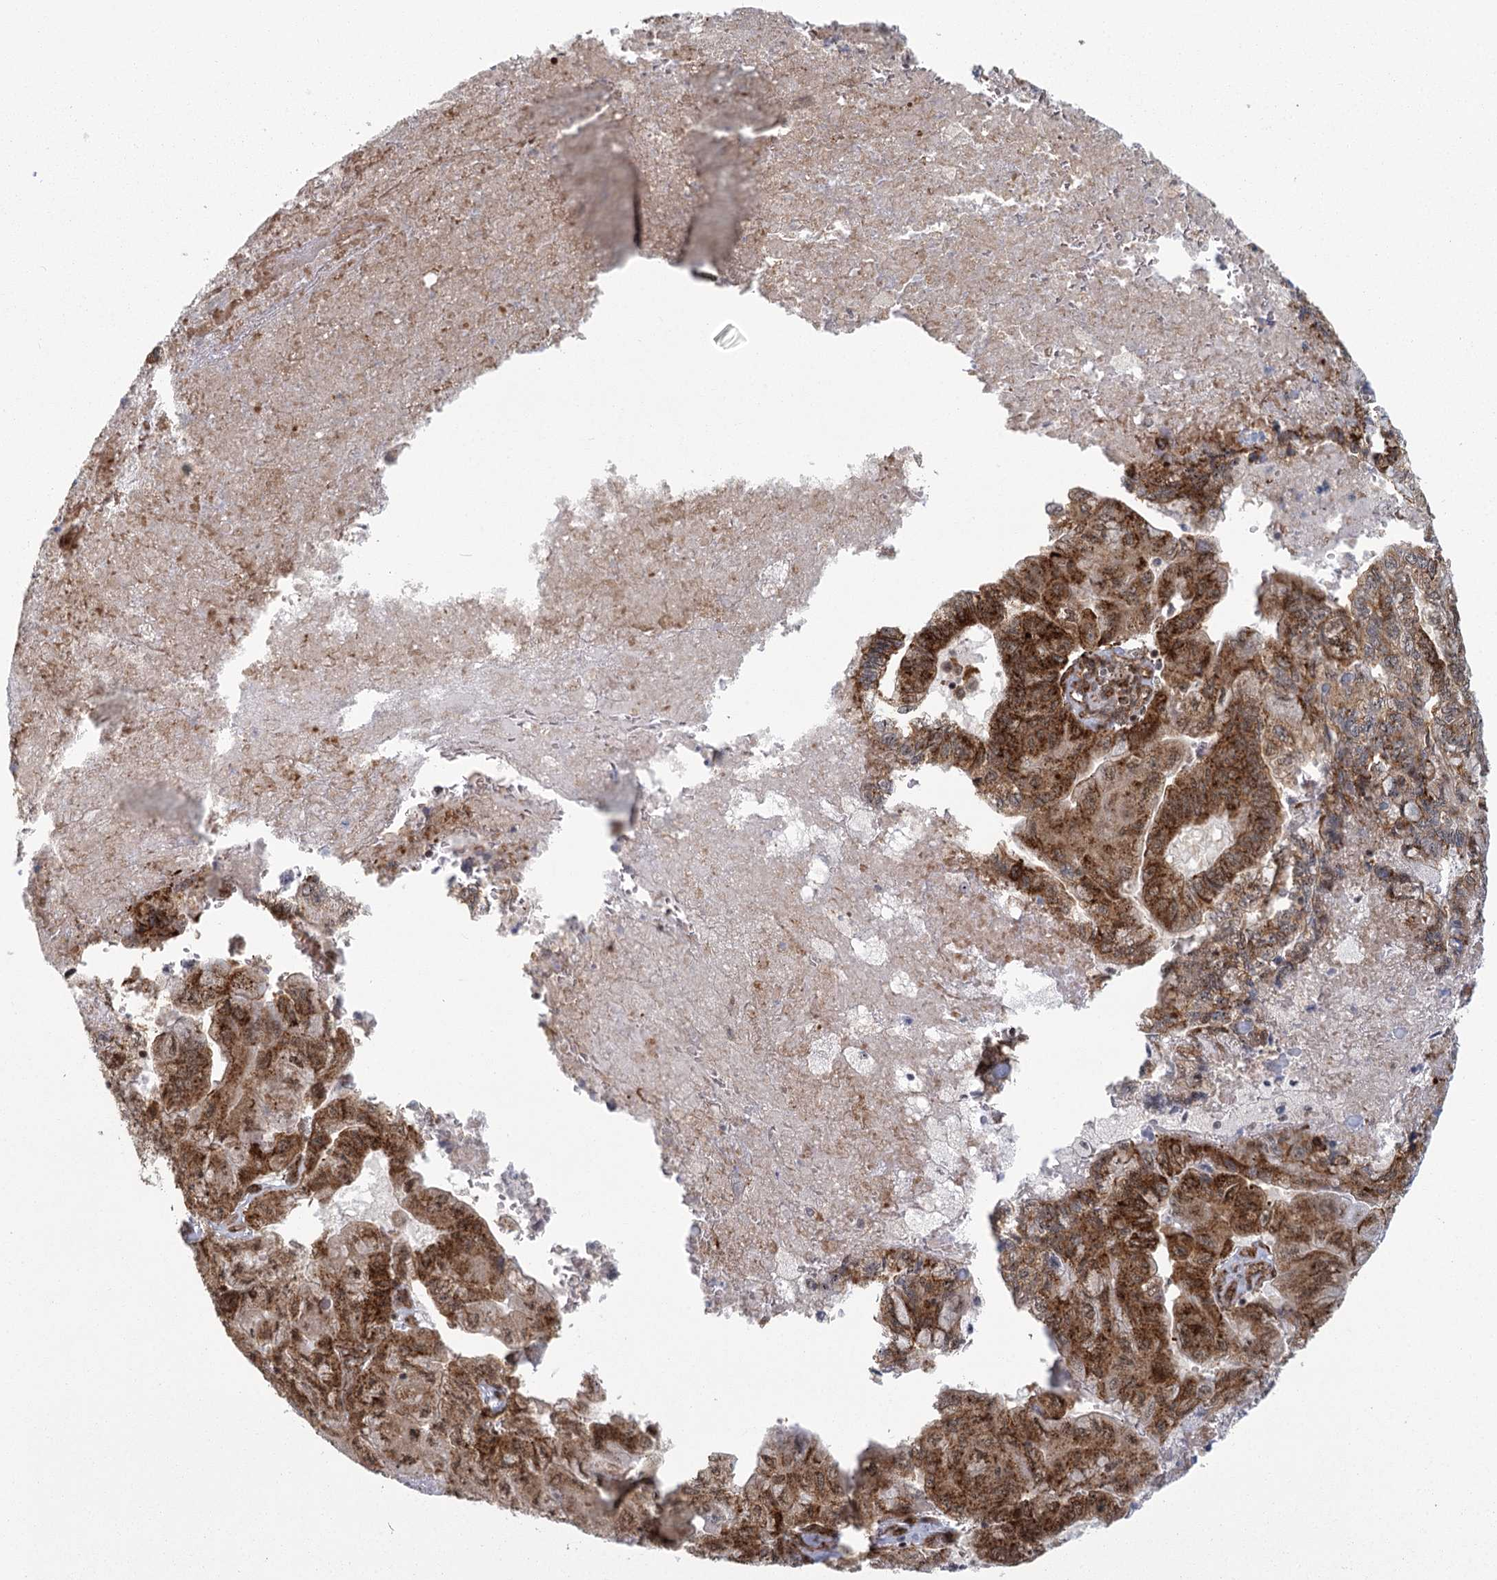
{"staining": {"intensity": "strong", "quantity": ">75%", "location": "cytoplasmic/membranous"}, "tissue": "pancreatic cancer", "cell_type": "Tumor cells", "image_type": "cancer", "snomed": [{"axis": "morphology", "description": "Adenocarcinoma, NOS"}, {"axis": "topography", "description": "Pancreas"}], "caption": "Pancreatic adenocarcinoma tissue exhibits strong cytoplasmic/membranous staining in about >75% of tumor cells", "gene": "PARM1", "patient": {"sex": "male", "age": 51}}